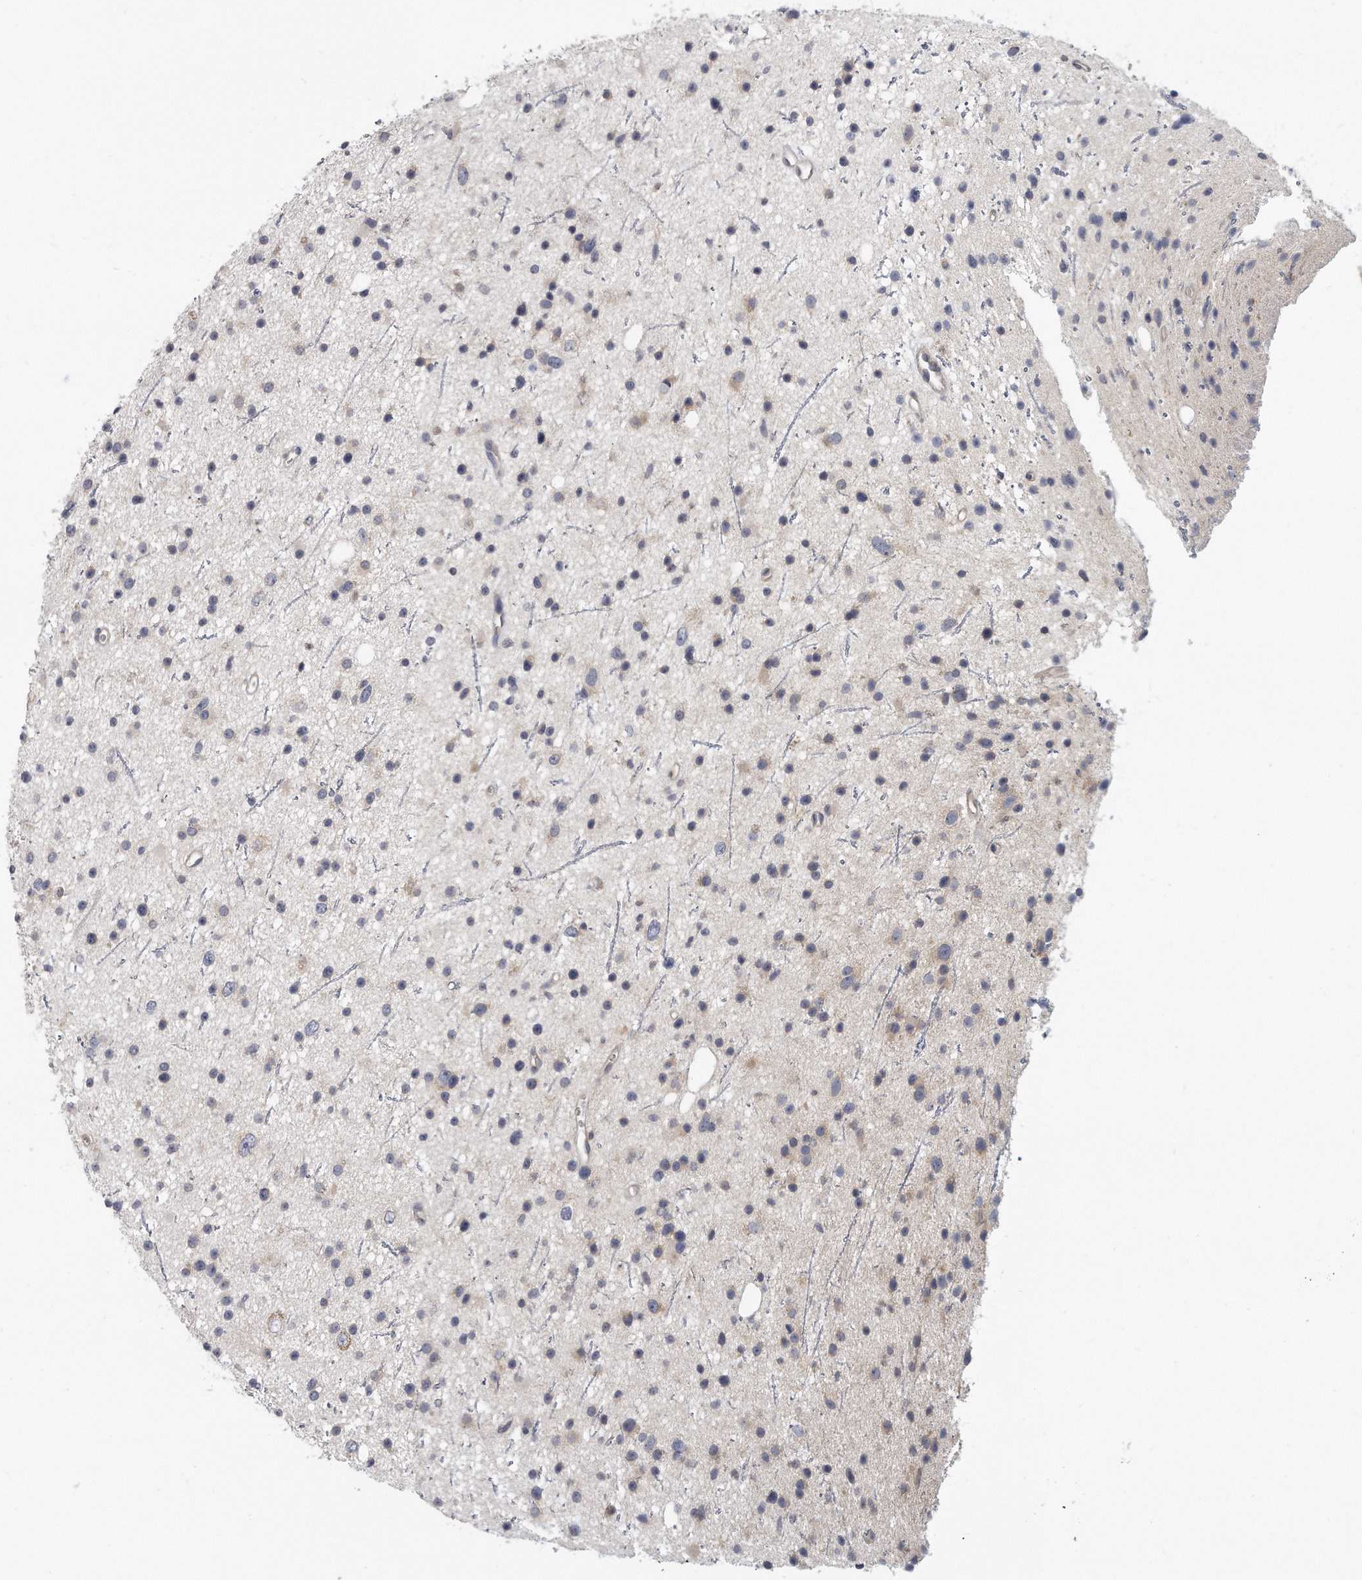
{"staining": {"intensity": "negative", "quantity": "none", "location": "none"}, "tissue": "glioma", "cell_type": "Tumor cells", "image_type": "cancer", "snomed": [{"axis": "morphology", "description": "Glioma, malignant, Low grade"}, {"axis": "topography", "description": "Cerebral cortex"}], "caption": "Protein analysis of low-grade glioma (malignant) reveals no significant staining in tumor cells.", "gene": "PLEKHA6", "patient": {"sex": "female", "age": 39}}